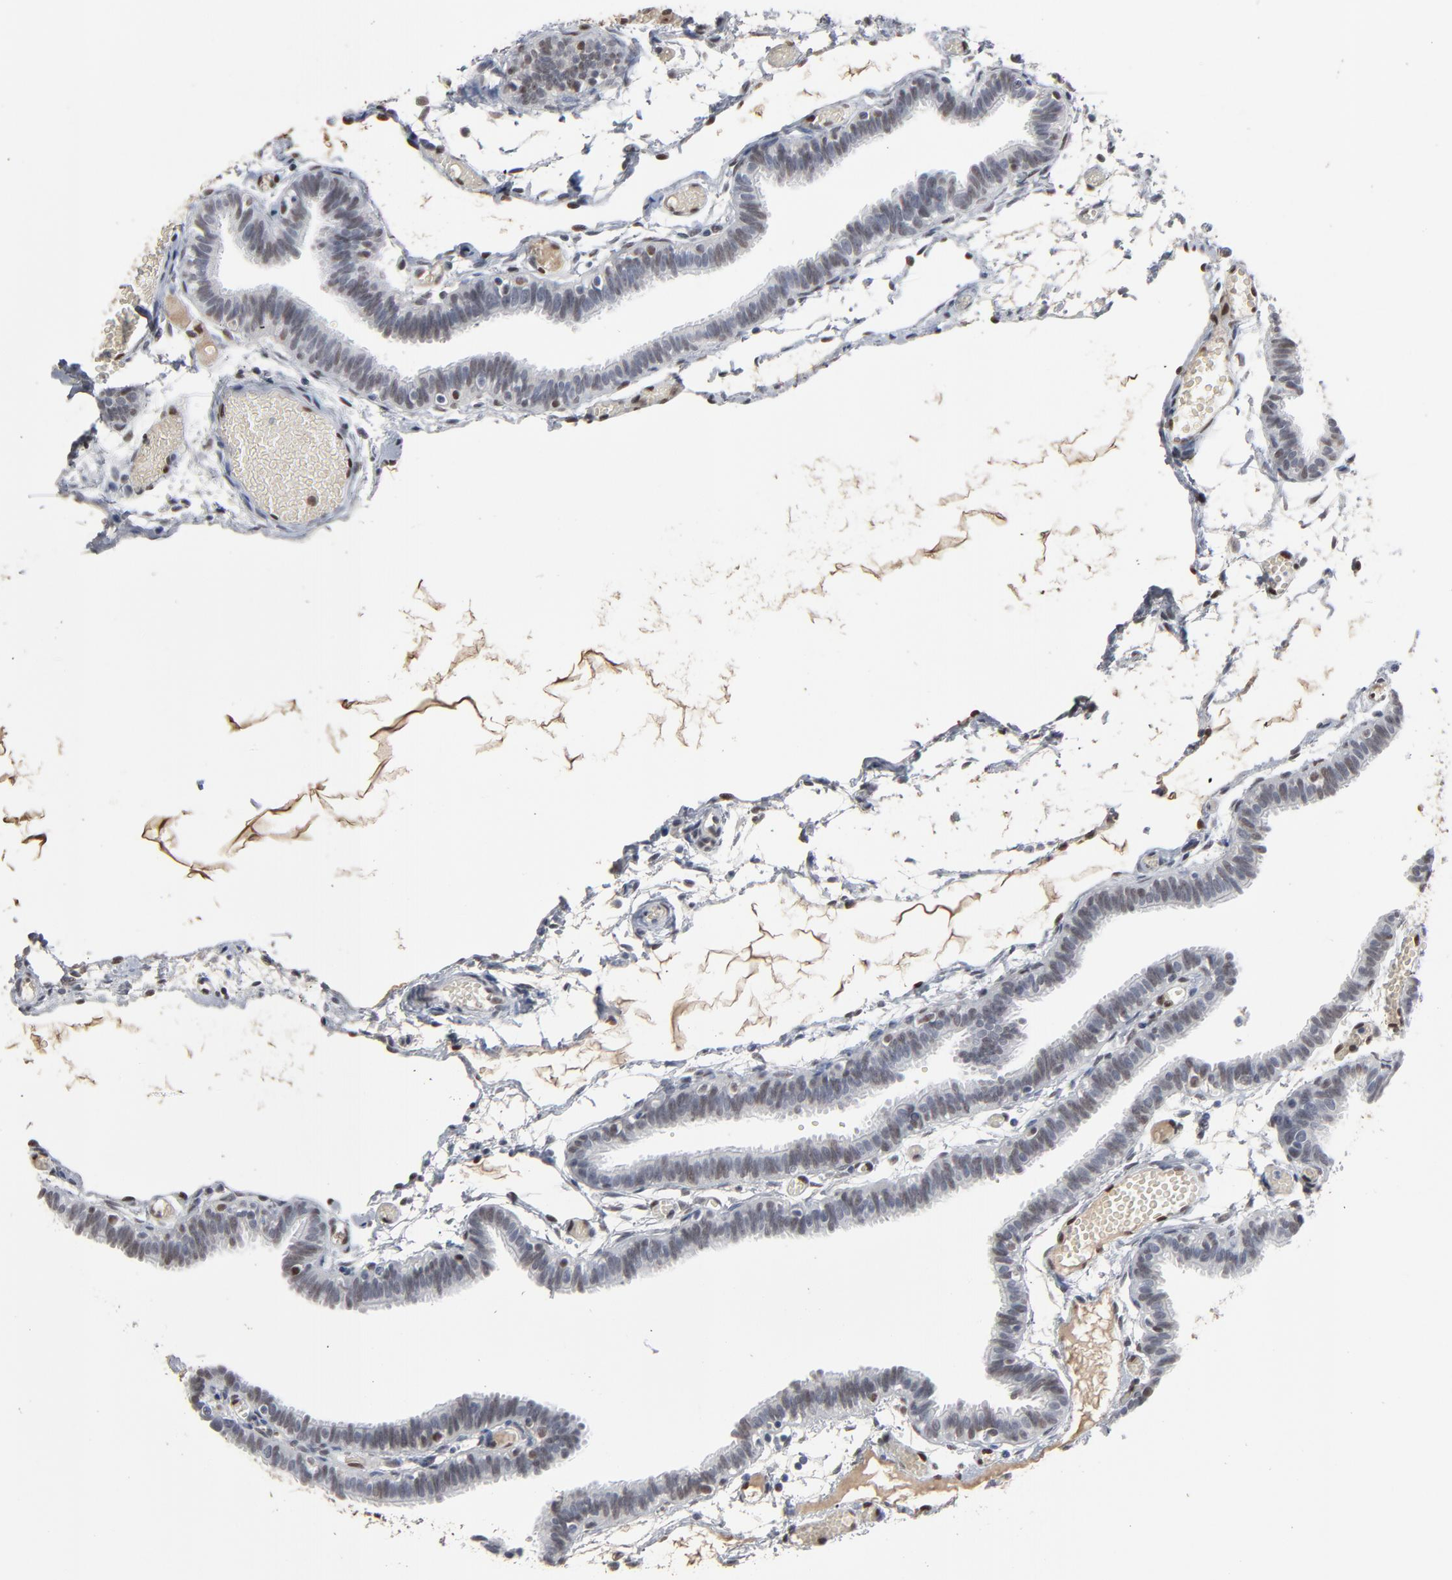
{"staining": {"intensity": "negative", "quantity": "none", "location": "none"}, "tissue": "fallopian tube", "cell_type": "Glandular cells", "image_type": "normal", "snomed": [{"axis": "morphology", "description": "Normal tissue, NOS"}, {"axis": "topography", "description": "Fallopian tube"}], "caption": "DAB (3,3'-diaminobenzidine) immunohistochemical staining of benign fallopian tube reveals no significant expression in glandular cells. (Immunohistochemistry (ihc), brightfield microscopy, high magnification).", "gene": "ATF7", "patient": {"sex": "female", "age": 29}}